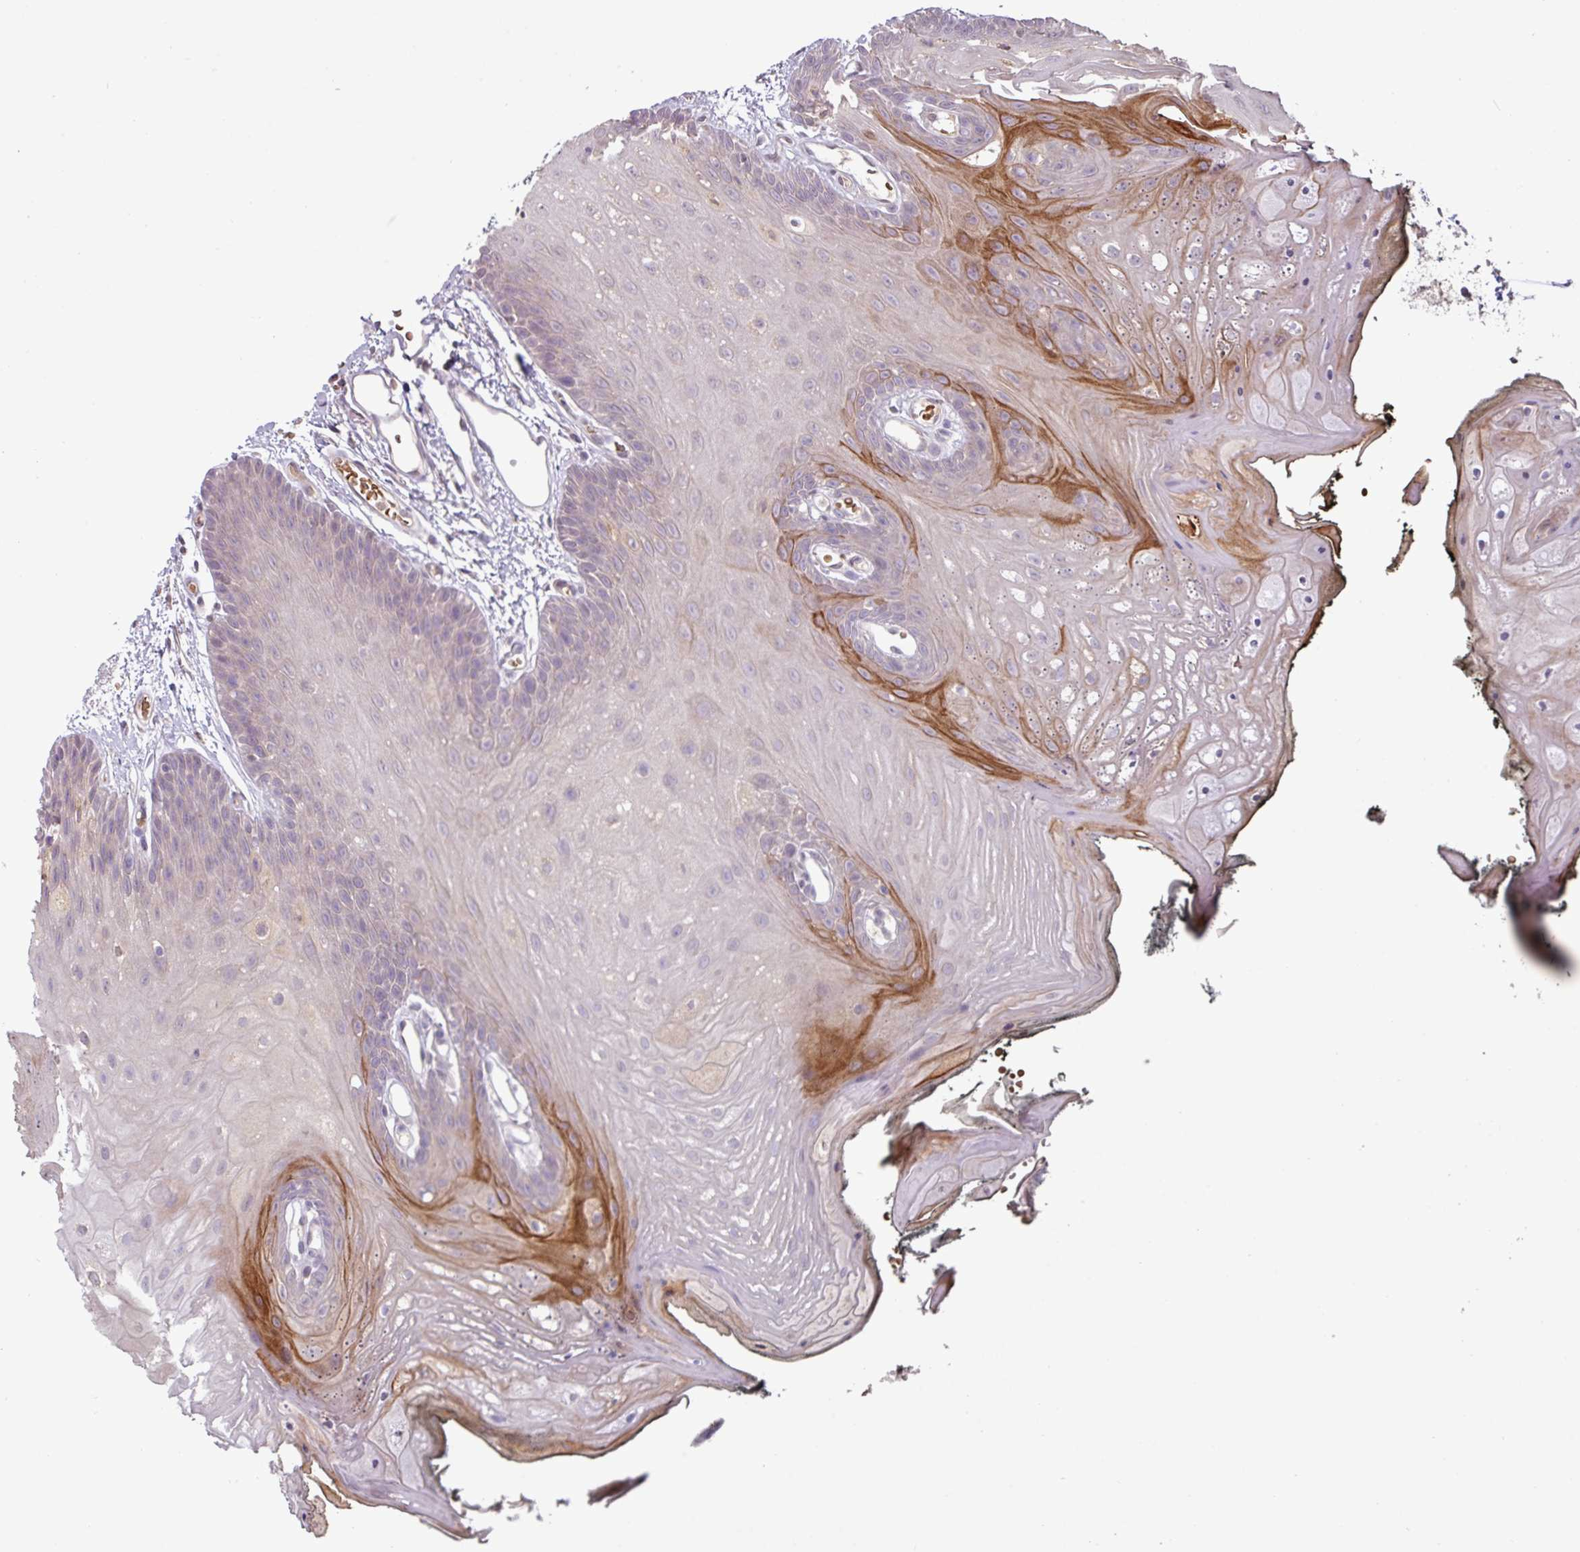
{"staining": {"intensity": "moderate", "quantity": "<25%", "location": "cytoplasmic/membranous"}, "tissue": "oral mucosa", "cell_type": "Squamous epithelial cells", "image_type": "normal", "snomed": [{"axis": "morphology", "description": "Normal tissue, NOS"}, {"axis": "morphology", "description": "Squamous cell carcinoma, NOS"}, {"axis": "topography", "description": "Oral tissue"}, {"axis": "topography", "description": "Head-Neck"}], "caption": "The photomicrograph exhibits immunohistochemical staining of unremarkable oral mucosa. There is moderate cytoplasmic/membranous positivity is appreciated in approximately <25% of squamous epithelial cells.", "gene": "SLC5A10", "patient": {"sex": "female", "age": 81}}